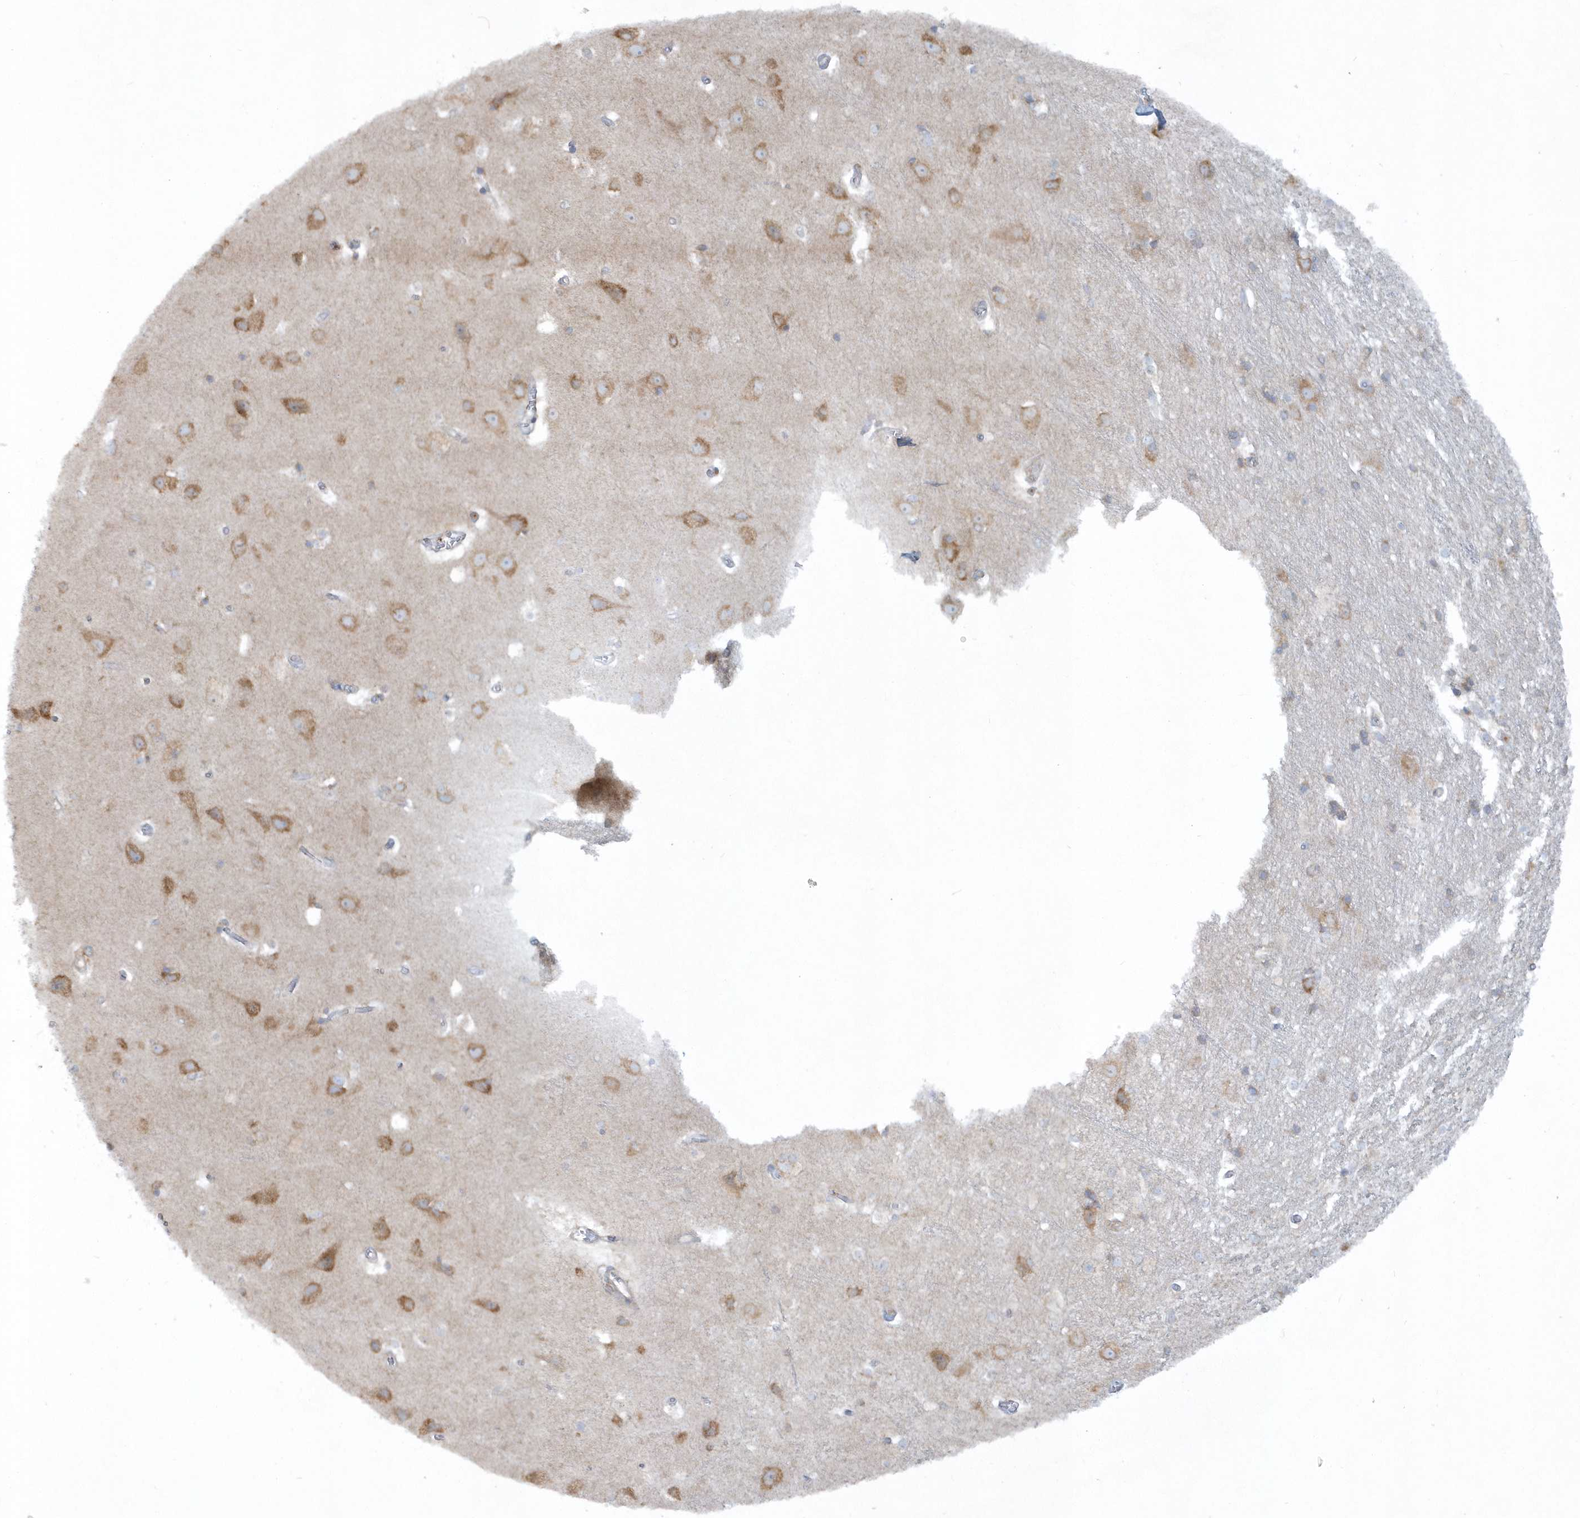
{"staining": {"intensity": "weak", "quantity": "25%-75%", "location": "cytoplasmic/membranous"}, "tissue": "cerebral cortex", "cell_type": "Endothelial cells", "image_type": "normal", "snomed": [{"axis": "morphology", "description": "Normal tissue, NOS"}, {"axis": "topography", "description": "Cerebral cortex"}], "caption": "Protein staining of normal cerebral cortex exhibits weak cytoplasmic/membranous staining in approximately 25%-75% of endothelial cells.", "gene": "CNOT10", "patient": {"sex": "male", "age": 54}}